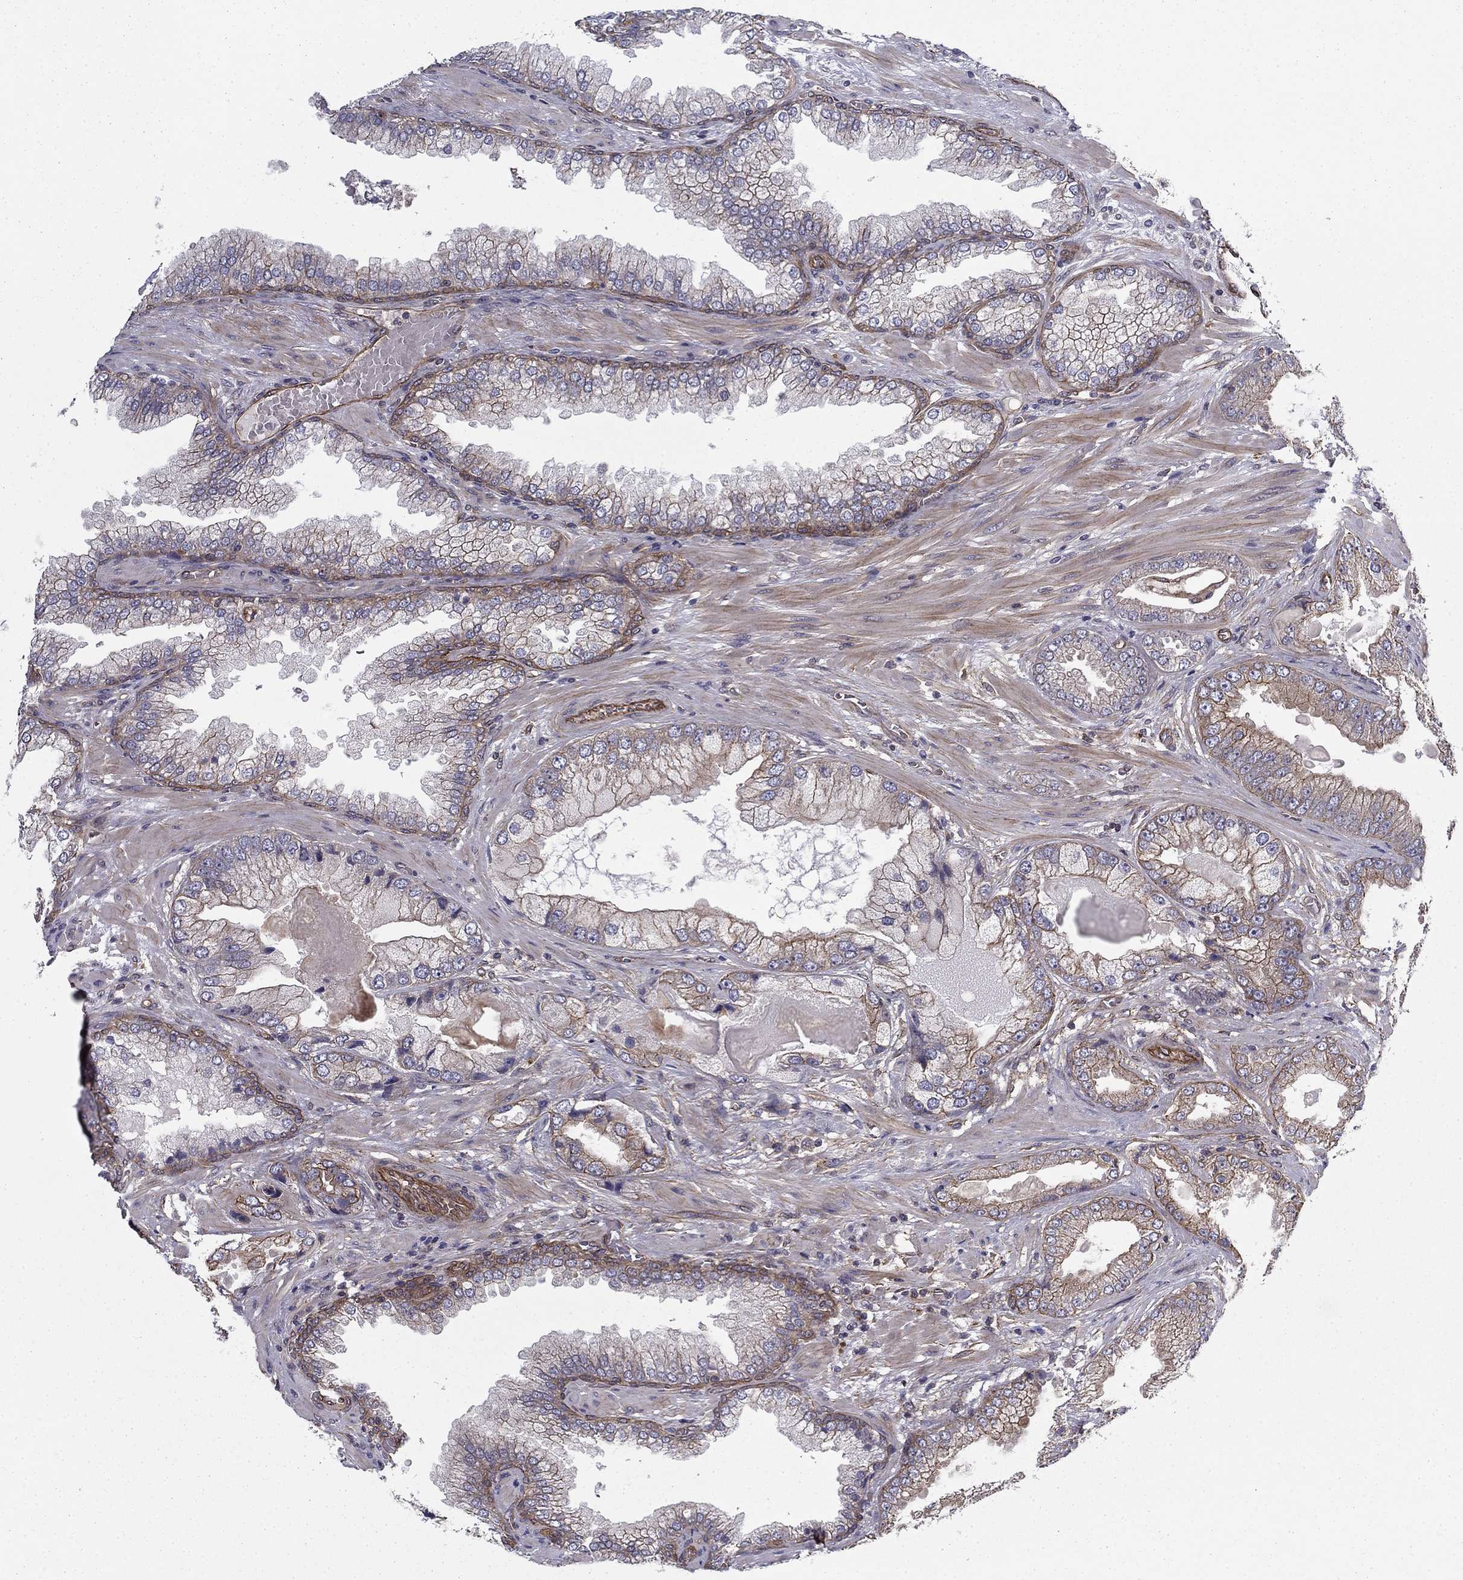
{"staining": {"intensity": "moderate", "quantity": "<25%", "location": "cytoplasmic/membranous"}, "tissue": "prostate cancer", "cell_type": "Tumor cells", "image_type": "cancer", "snomed": [{"axis": "morphology", "description": "Adenocarcinoma, Low grade"}, {"axis": "topography", "description": "Prostate"}], "caption": "Prostate cancer (low-grade adenocarcinoma) stained with DAB IHC demonstrates low levels of moderate cytoplasmic/membranous staining in about <25% of tumor cells.", "gene": "SHMT1", "patient": {"sex": "male", "age": 57}}